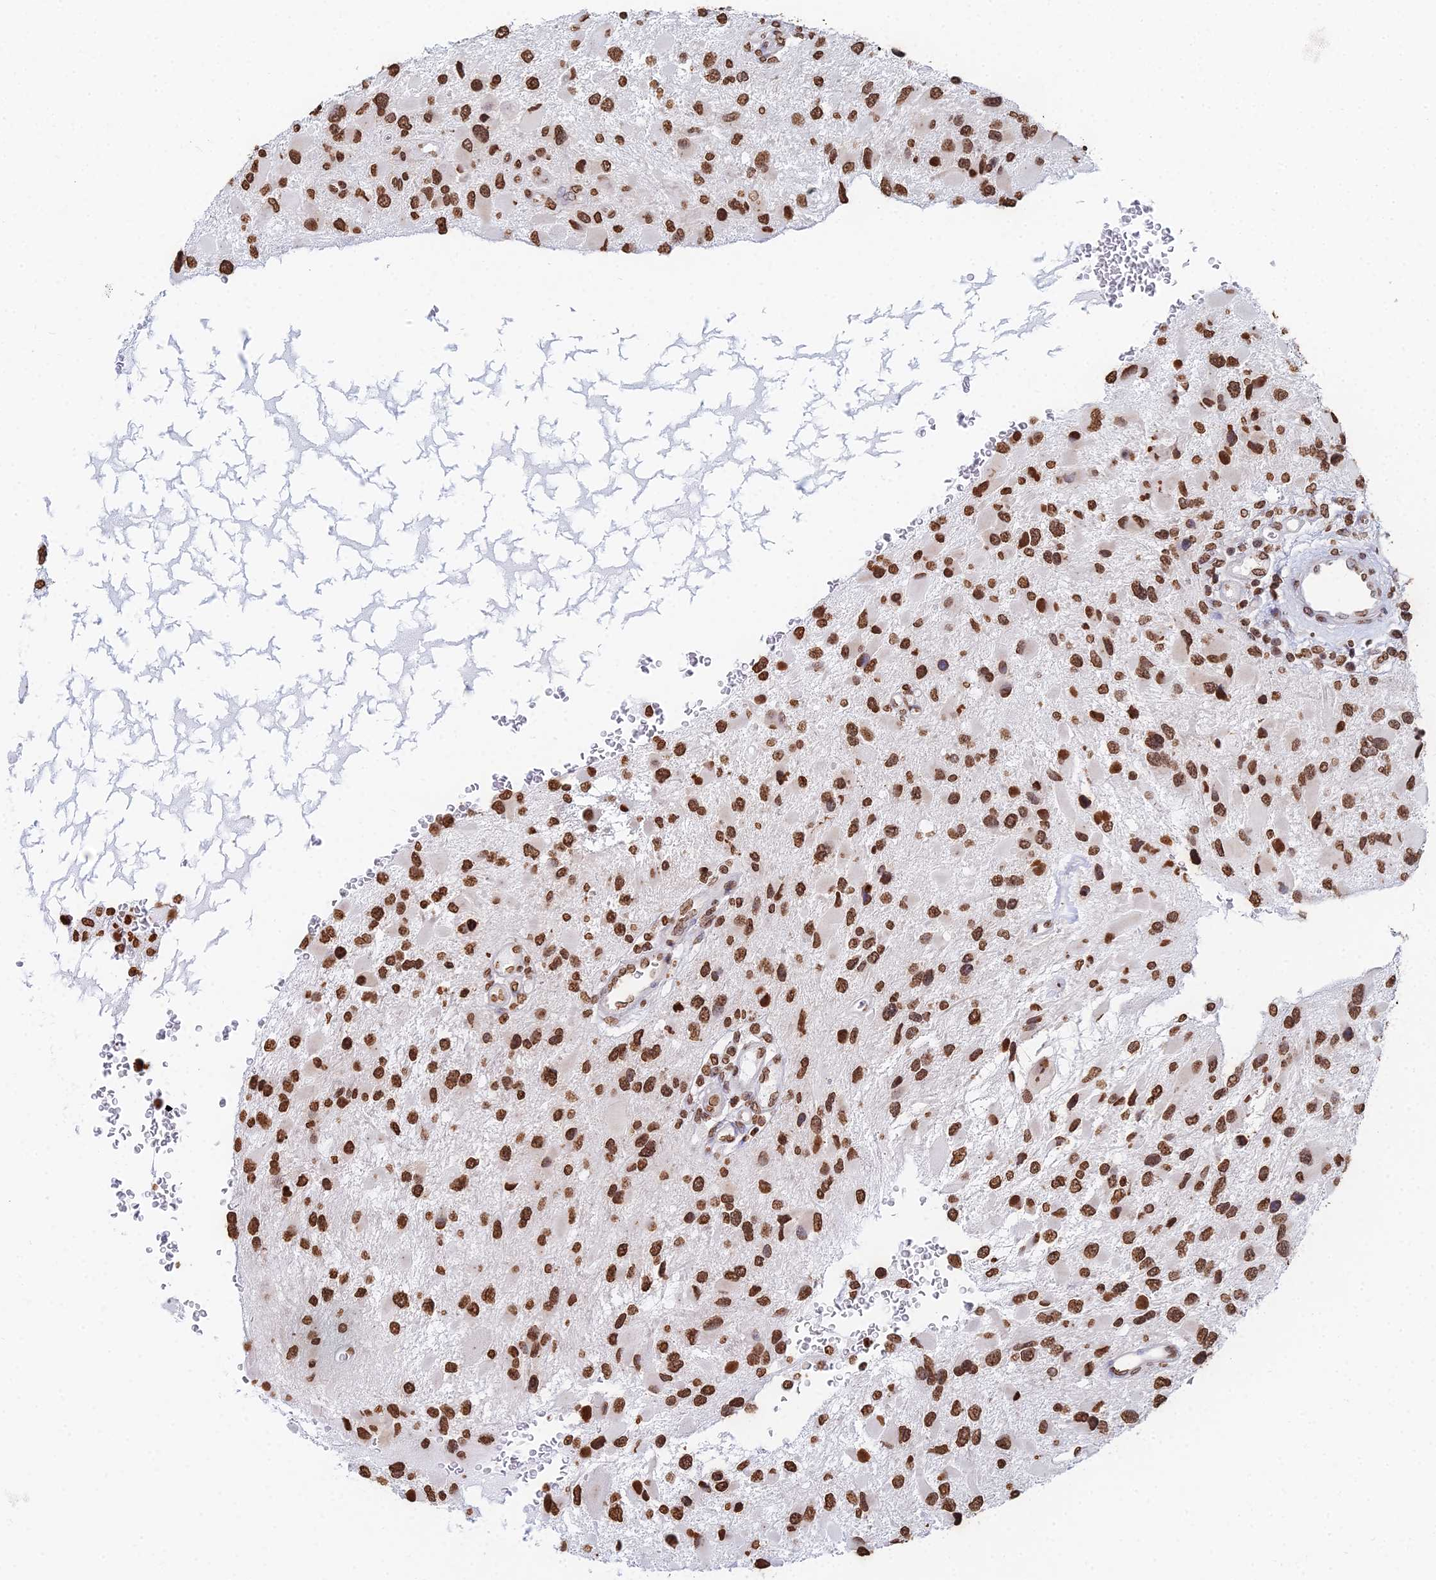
{"staining": {"intensity": "strong", "quantity": ">75%", "location": "nuclear"}, "tissue": "glioma", "cell_type": "Tumor cells", "image_type": "cancer", "snomed": [{"axis": "morphology", "description": "Glioma, malignant, High grade"}, {"axis": "topography", "description": "Brain"}], "caption": "Malignant high-grade glioma was stained to show a protein in brown. There is high levels of strong nuclear staining in about >75% of tumor cells.", "gene": "GBP3", "patient": {"sex": "male", "age": 53}}